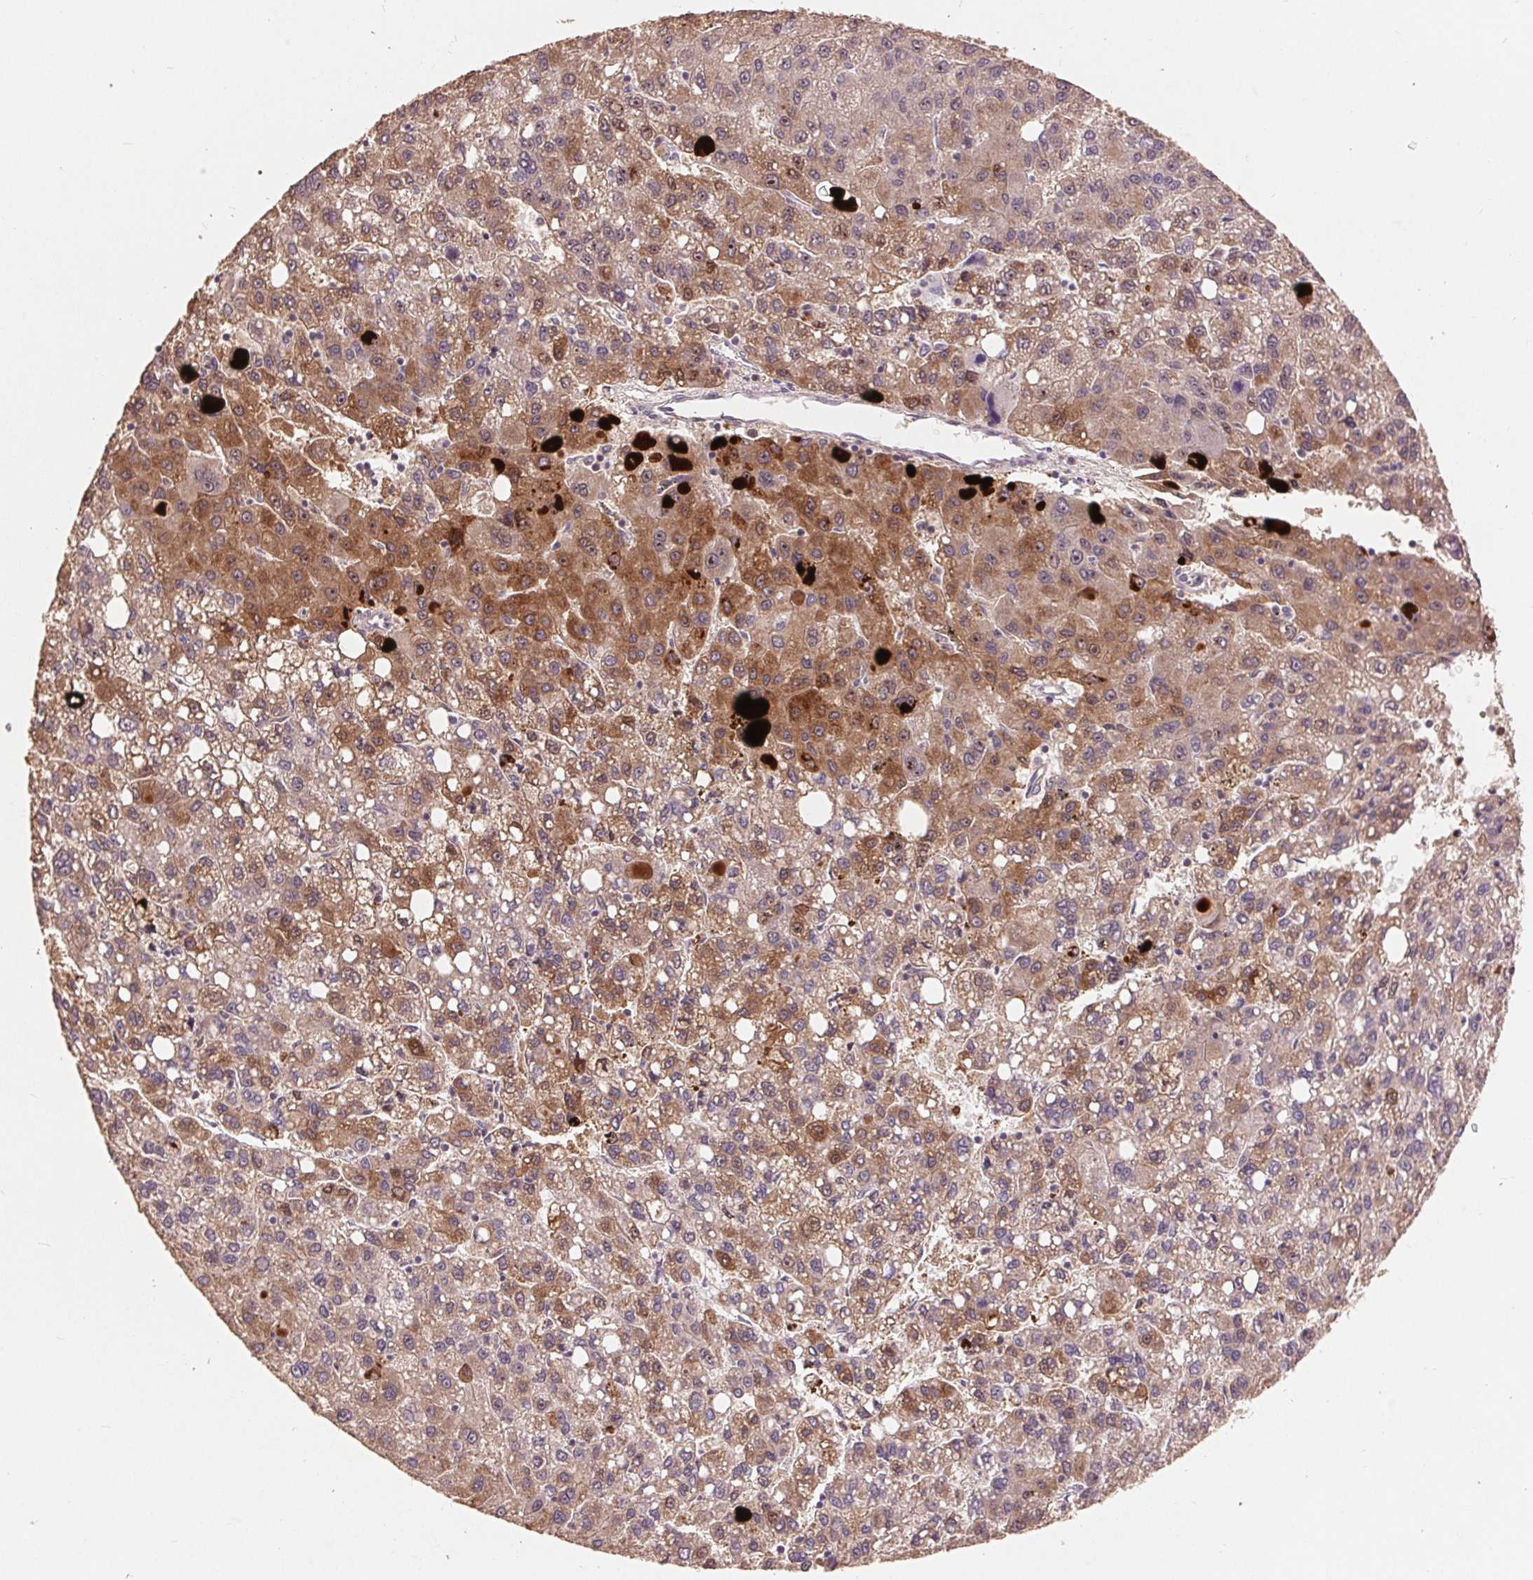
{"staining": {"intensity": "moderate", "quantity": "25%-75%", "location": "cytoplasmic/membranous"}, "tissue": "liver cancer", "cell_type": "Tumor cells", "image_type": "cancer", "snomed": [{"axis": "morphology", "description": "Carcinoma, Hepatocellular, NOS"}, {"axis": "topography", "description": "Liver"}], "caption": "Moderate cytoplasmic/membranous expression is present in about 25%-75% of tumor cells in hepatocellular carcinoma (liver).", "gene": "RANBP3L", "patient": {"sex": "female", "age": 82}}